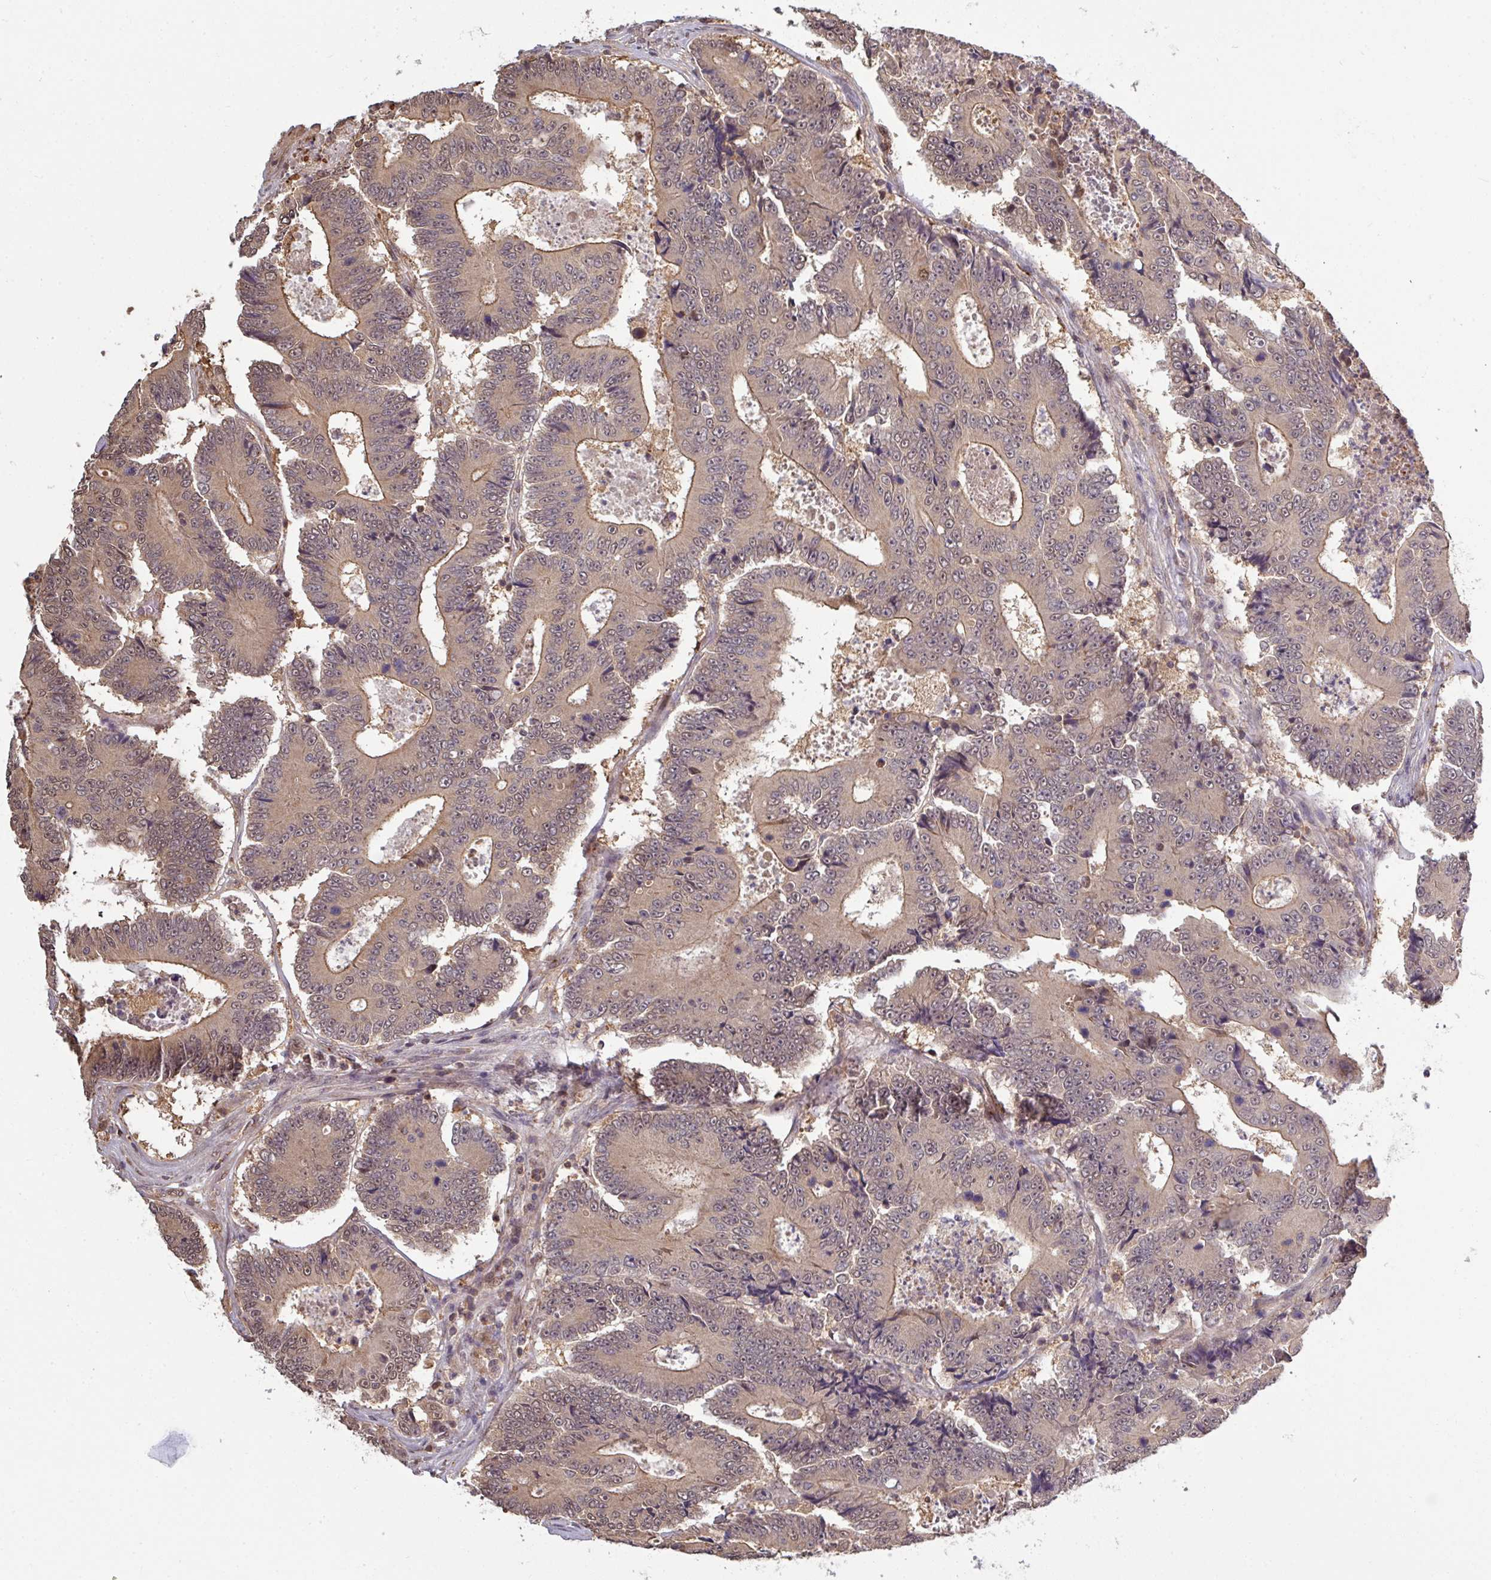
{"staining": {"intensity": "moderate", "quantity": ">75%", "location": "cytoplasmic/membranous,nuclear"}, "tissue": "colorectal cancer", "cell_type": "Tumor cells", "image_type": "cancer", "snomed": [{"axis": "morphology", "description": "Adenocarcinoma, NOS"}, {"axis": "topography", "description": "Colon"}], "caption": "Immunohistochemistry image of neoplastic tissue: colorectal adenocarcinoma stained using immunohistochemistry (IHC) shows medium levels of moderate protein expression localized specifically in the cytoplasmic/membranous and nuclear of tumor cells, appearing as a cytoplasmic/membranous and nuclear brown color.", "gene": "TUSC3", "patient": {"sex": "male", "age": 83}}